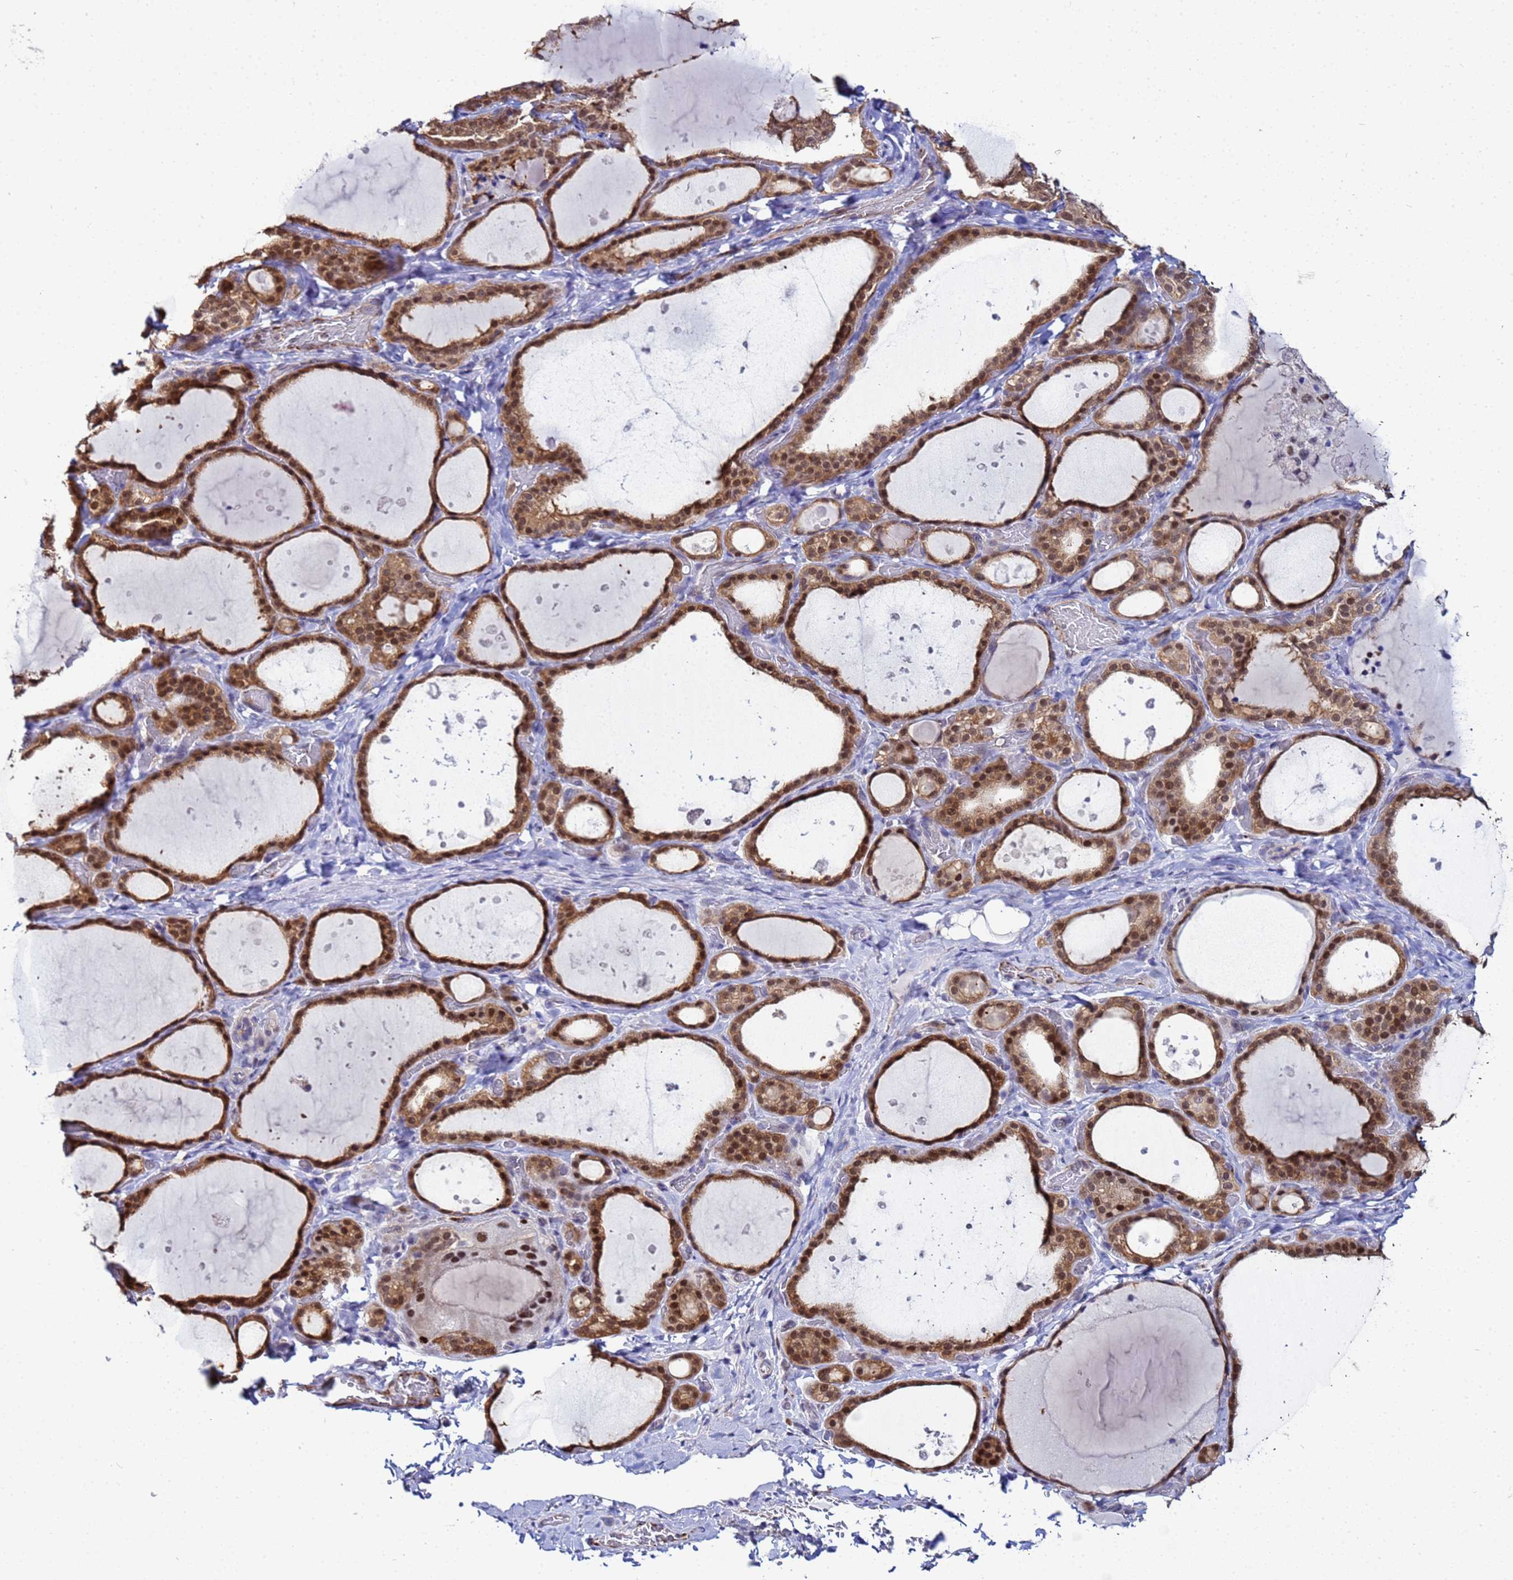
{"staining": {"intensity": "strong", "quantity": "25%-75%", "location": "cytoplasmic/membranous,nuclear"}, "tissue": "thyroid gland", "cell_type": "Glandular cells", "image_type": "normal", "snomed": [{"axis": "morphology", "description": "Normal tissue, NOS"}, {"axis": "topography", "description": "Thyroid gland"}], "caption": "High-magnification brightfield microscopy of unremarkable thyroid gland stained with DAB (brown) and counterstained with hematoxylin (blue). glandular cells exhibit strong cytoplasmic/membranous,nuclear expression is appreciated in approximately25%-75% of cells.", "gene": "SLC25A37", "patient": {"sex": "female", "age": 44}}